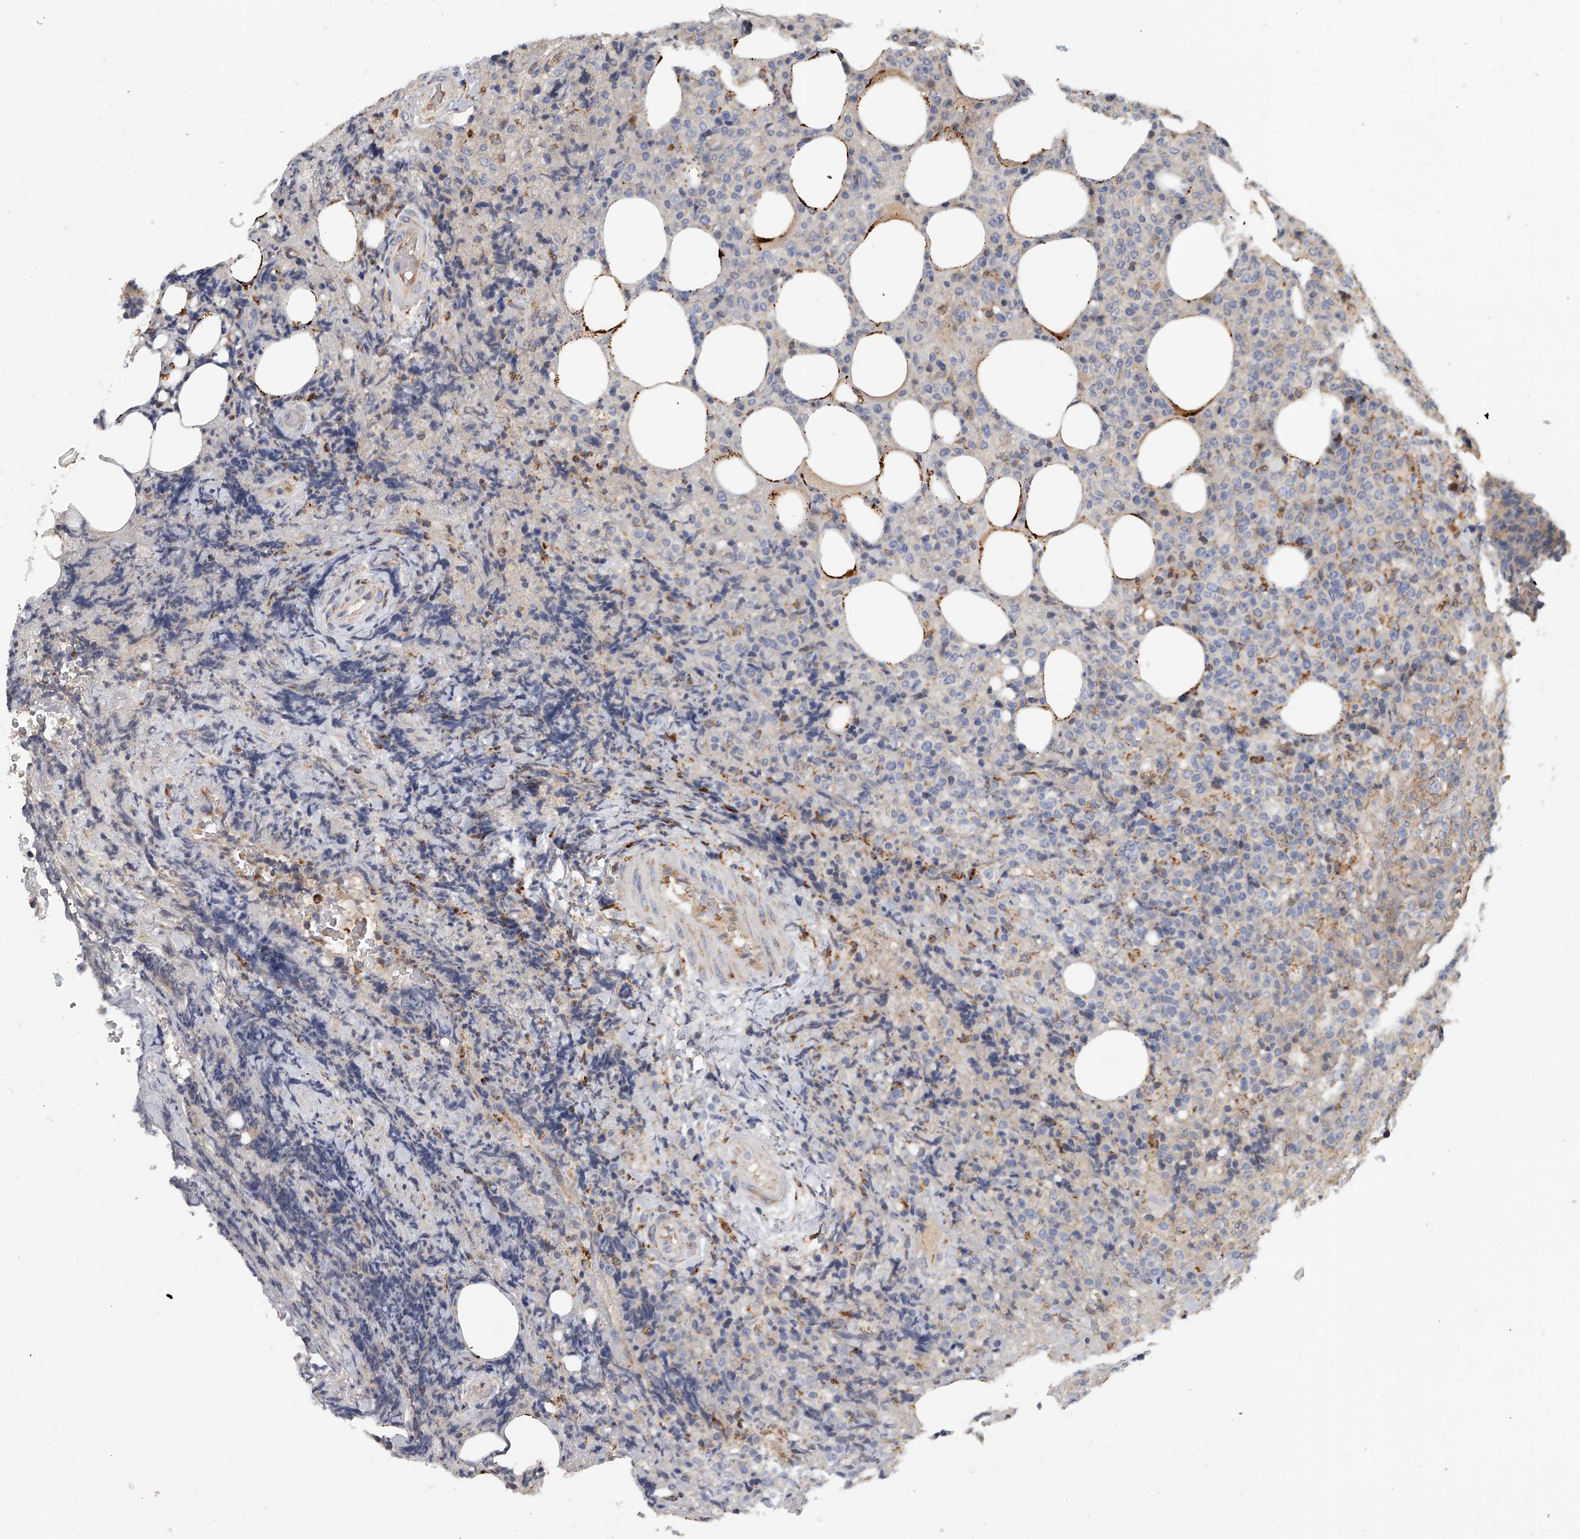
{"staining": {"intensity": "negative", "quantity": "none", "location": "none"}, "tissue": "lymphoma", "cell_type": "Tumor cells", "image_type": "cancer", "snomed": [{"axis": "morphology", "description": "Malignant lymphoma, non-Hodgkin's type, High grade"}, {"axis": "topography", "description": "Lymph node"}], "caption": "High power microscopy micrograph of an IHC histopathology image of lymphoma, revealing no significant staining in tumor cells. (Stains: DAB (3,3'-diaminobenzidine) immunohistochemistry with hematoxylin counter stain, Microscopy: brightfield microscopy at high magnification).", "gene": "KLHL7", "patient": {"sex": "male", "age": 13}}